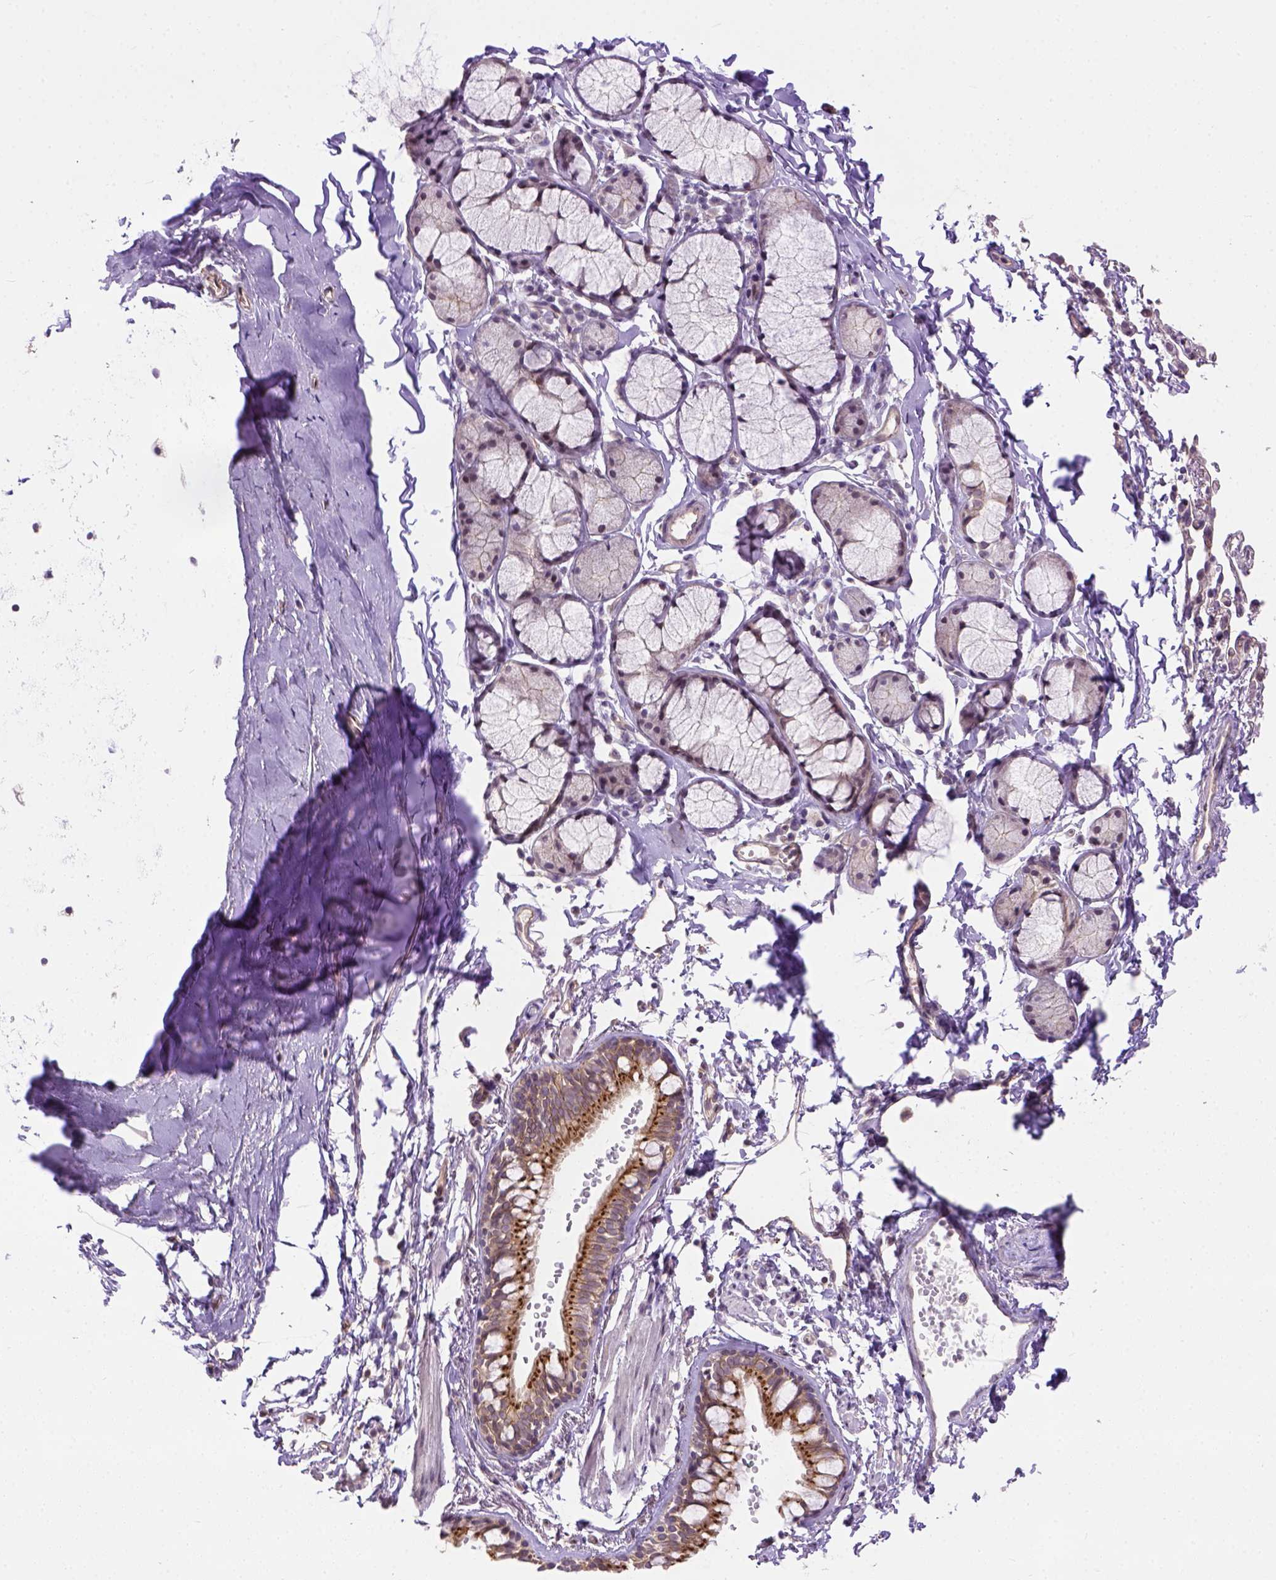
{"staining": {"intensity": "moderate", "quantity": "25%-75%", "location": "cytoplasmic/membranous,nuclear"}, "tissue": "bronchus", "cell_type": "Respiratory epithelial cells", "image_type": "normal", "snomed": [{"axis": "morphology", "description": "Normal tissue, NOS"}, {"axis": "topography", "description": "Cartilage tissue"}, {"axis": "topography", "description": "Bronchus"}], "caption": "This micrograph displays IHC staining of unremarkable bronchus, with medium moderate cytoplasmic/membranous,nuclear positivity in approximately 25%-75% of respiratory epithelial cells.", "gene": "KAZN", "patient": {"sex": "female", "age": 59}}